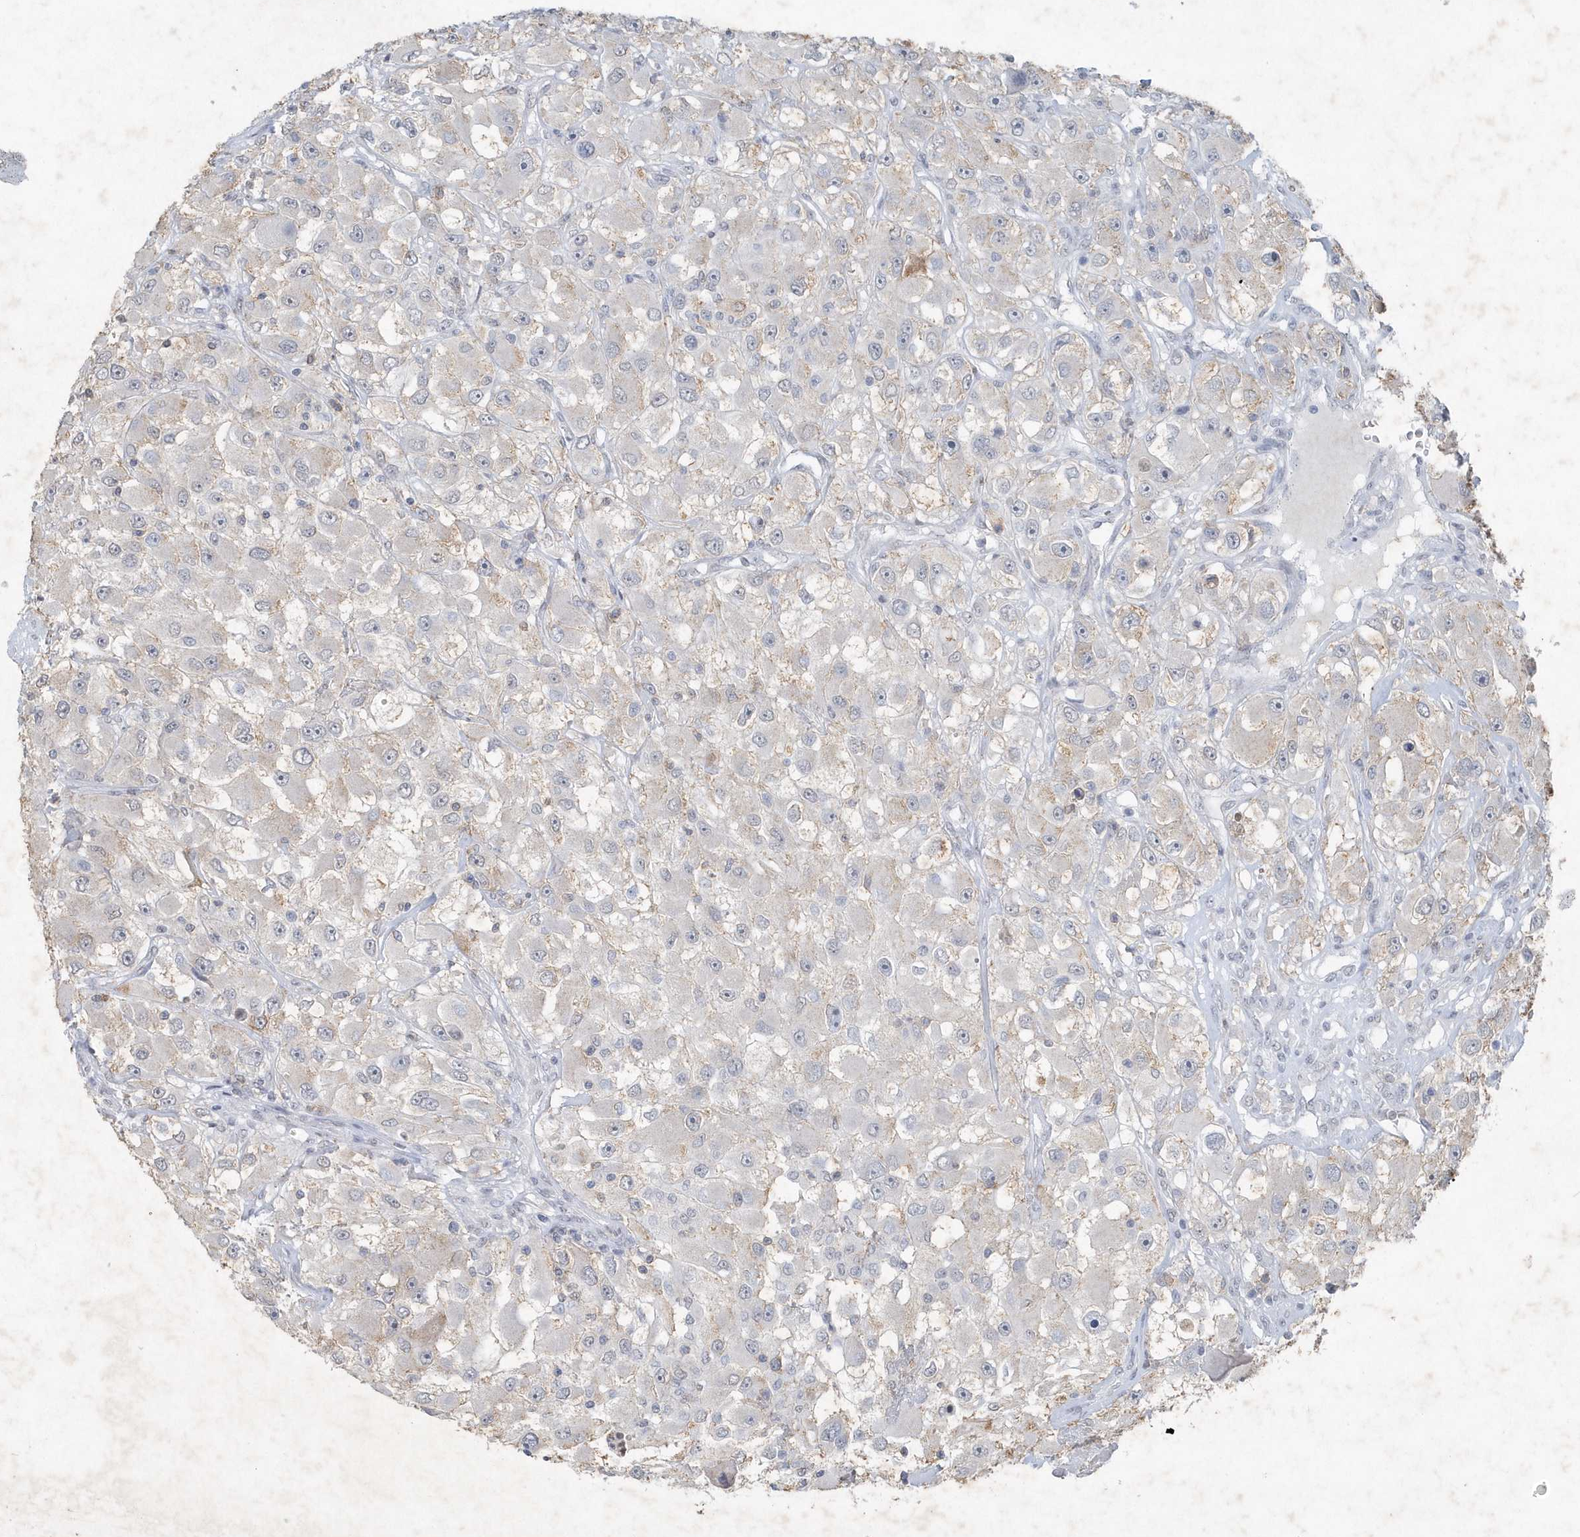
{"staining": {"intensity": "weak", "quantity": "<25%", "location": "cytoplasmic/membranous"}, "tissue": "renal cancer", "cell_type": "Tumor cells", "image_type": "cancer", "snomed": [{"axis": "morphology", "description": "Adenocarcinoma, NOS"}, {"axis": "topography", "description": "Kidney"}], "caption": "A high-resolution photomicrograph shows immunohistochemistry (IHC) staining of adenocarcinoma (renal), which displays no significant staining in tumor cells.", "gene": "PDCD1", "patient": {"sex": "female", "age": 52}}